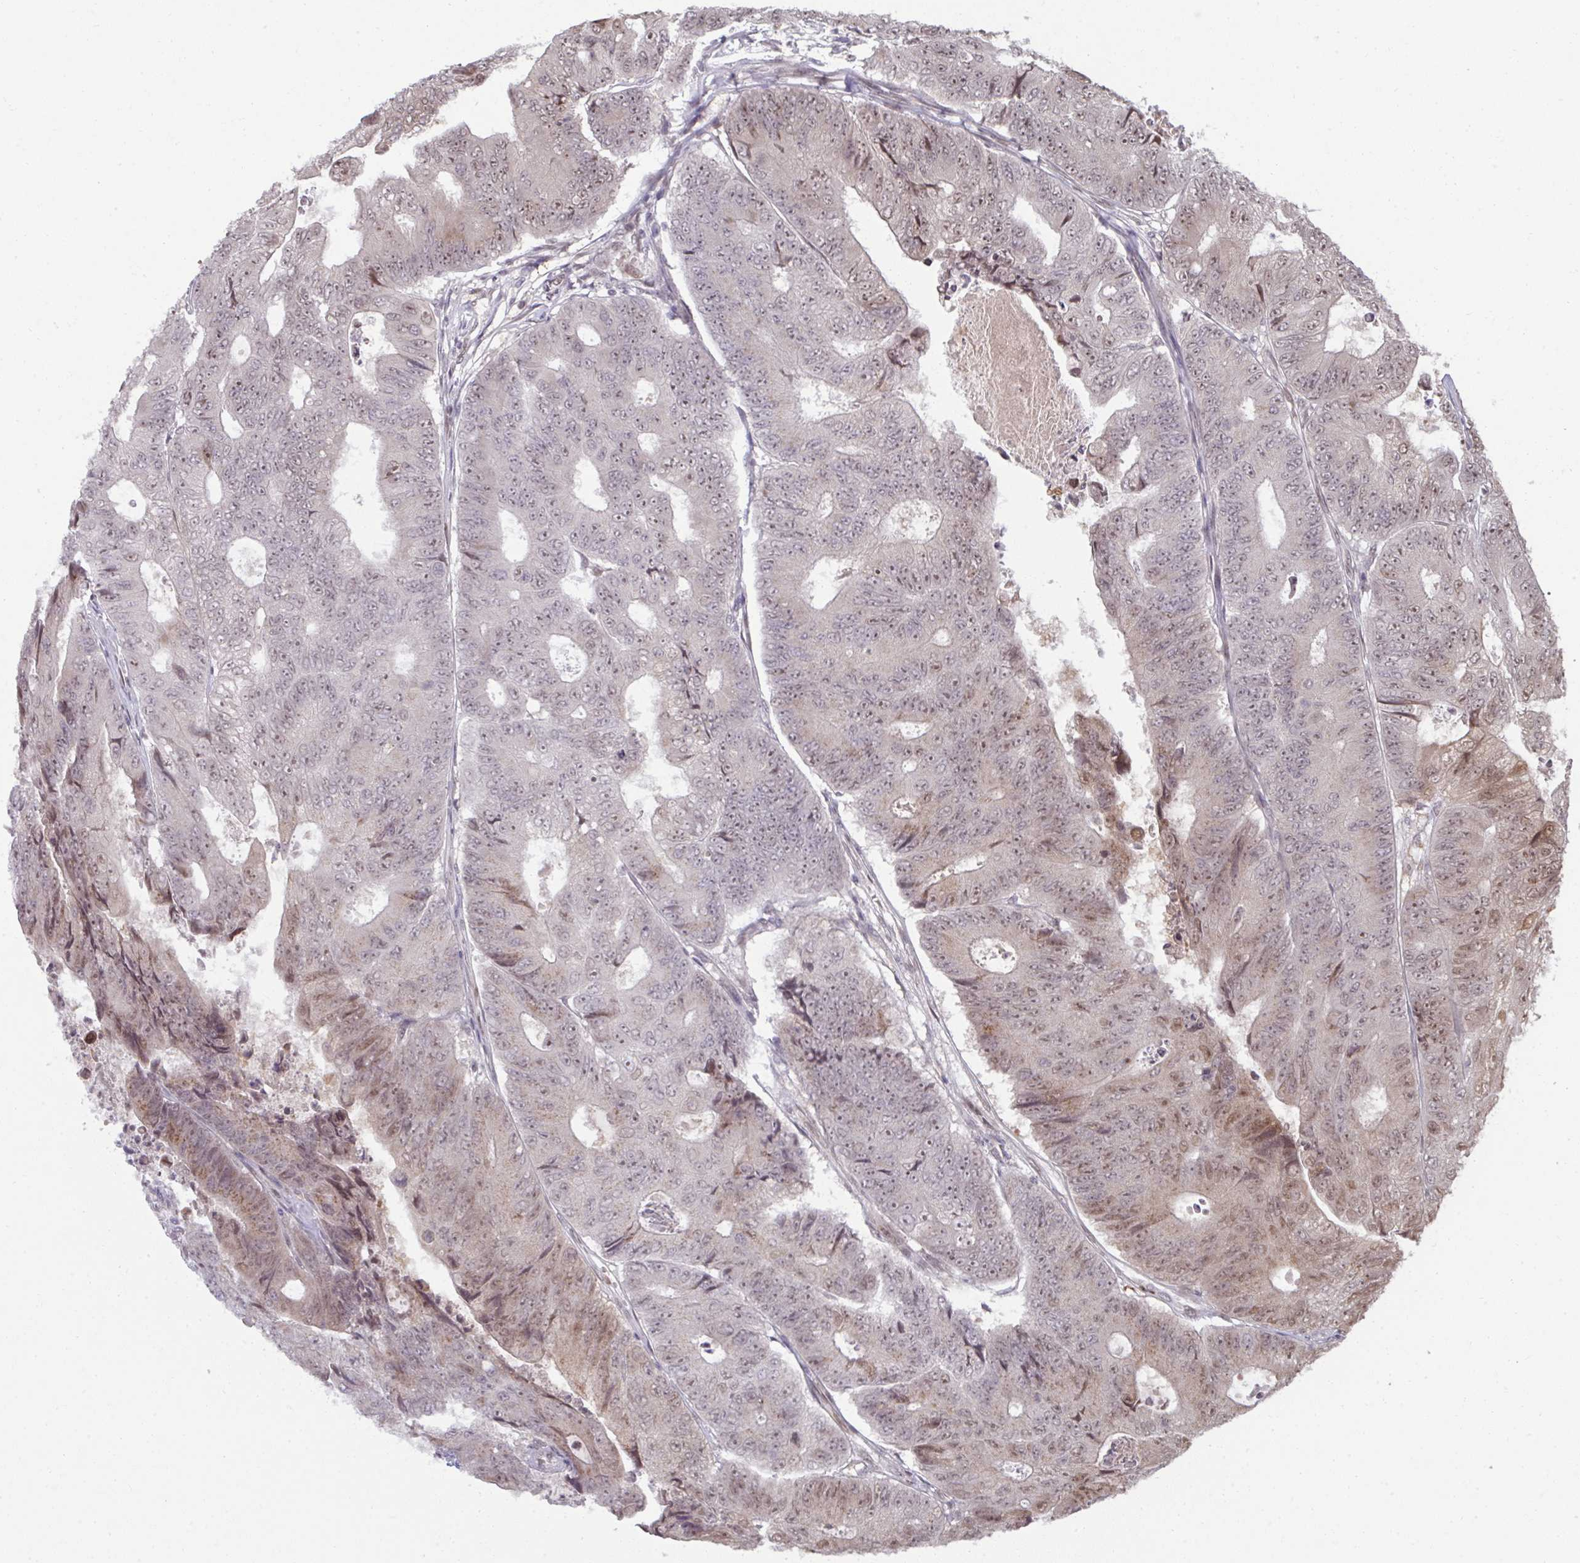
{"staining": {"intensity": "moderate", "quantity": "<25%", "location": "nuclear"}, "tissue": "colorectal cancer", "cell_type": "Tumor cells", "image_type": "cancer", "snomed": [{"axis": "morphology", "description": "Adenocarcinoma, NOS"}, {"axis": "topography", "description": "Colon"}], "caption": "Colorectal adenocarcinoma stained with DAB (3,3'-diaminobenzidine) IHC shows low levels of moderate nuclear staining in about <25% of tumor cells.", "gene": "UXT", "patient": {"sex": "female", "age": 48}}